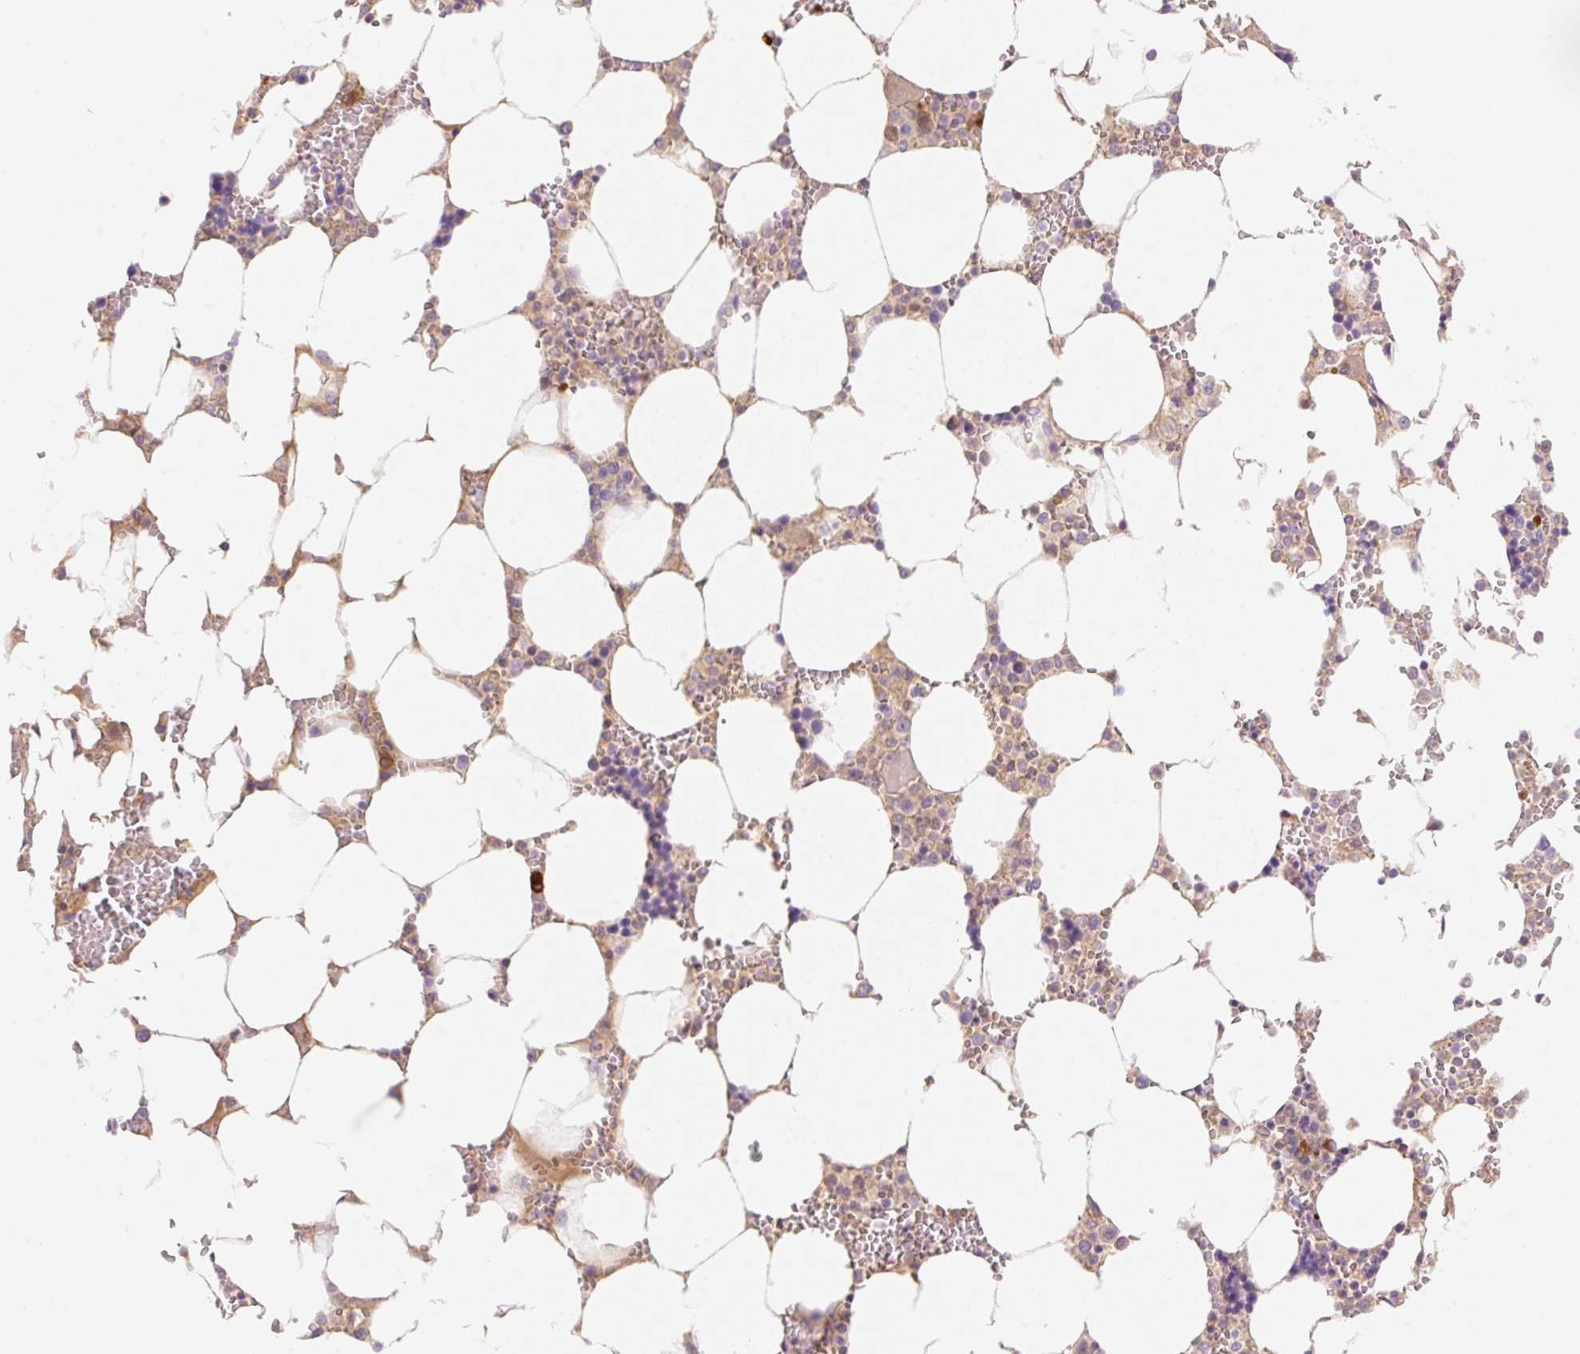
{"staining": {"intensity": "strong", "quantity": "<25%", "location": "cytoplasmic/membranous"}, "tissue": "bone marrow", "cell_type": "Hematopoietic cells", "image_type": "normal", "snomed": [{"axis": "morphology", "description": "Normal tissue, NOS"}, {"axis": "topography", "description": "Bone marrow"}], "caption": "Strong cytoplasmic/membranous protein staining is appreciated in about <25% of hematopoietic cells in bone marrow.", "gene": "DENND5A", "patient": {"sex": "male", "age": 64}}